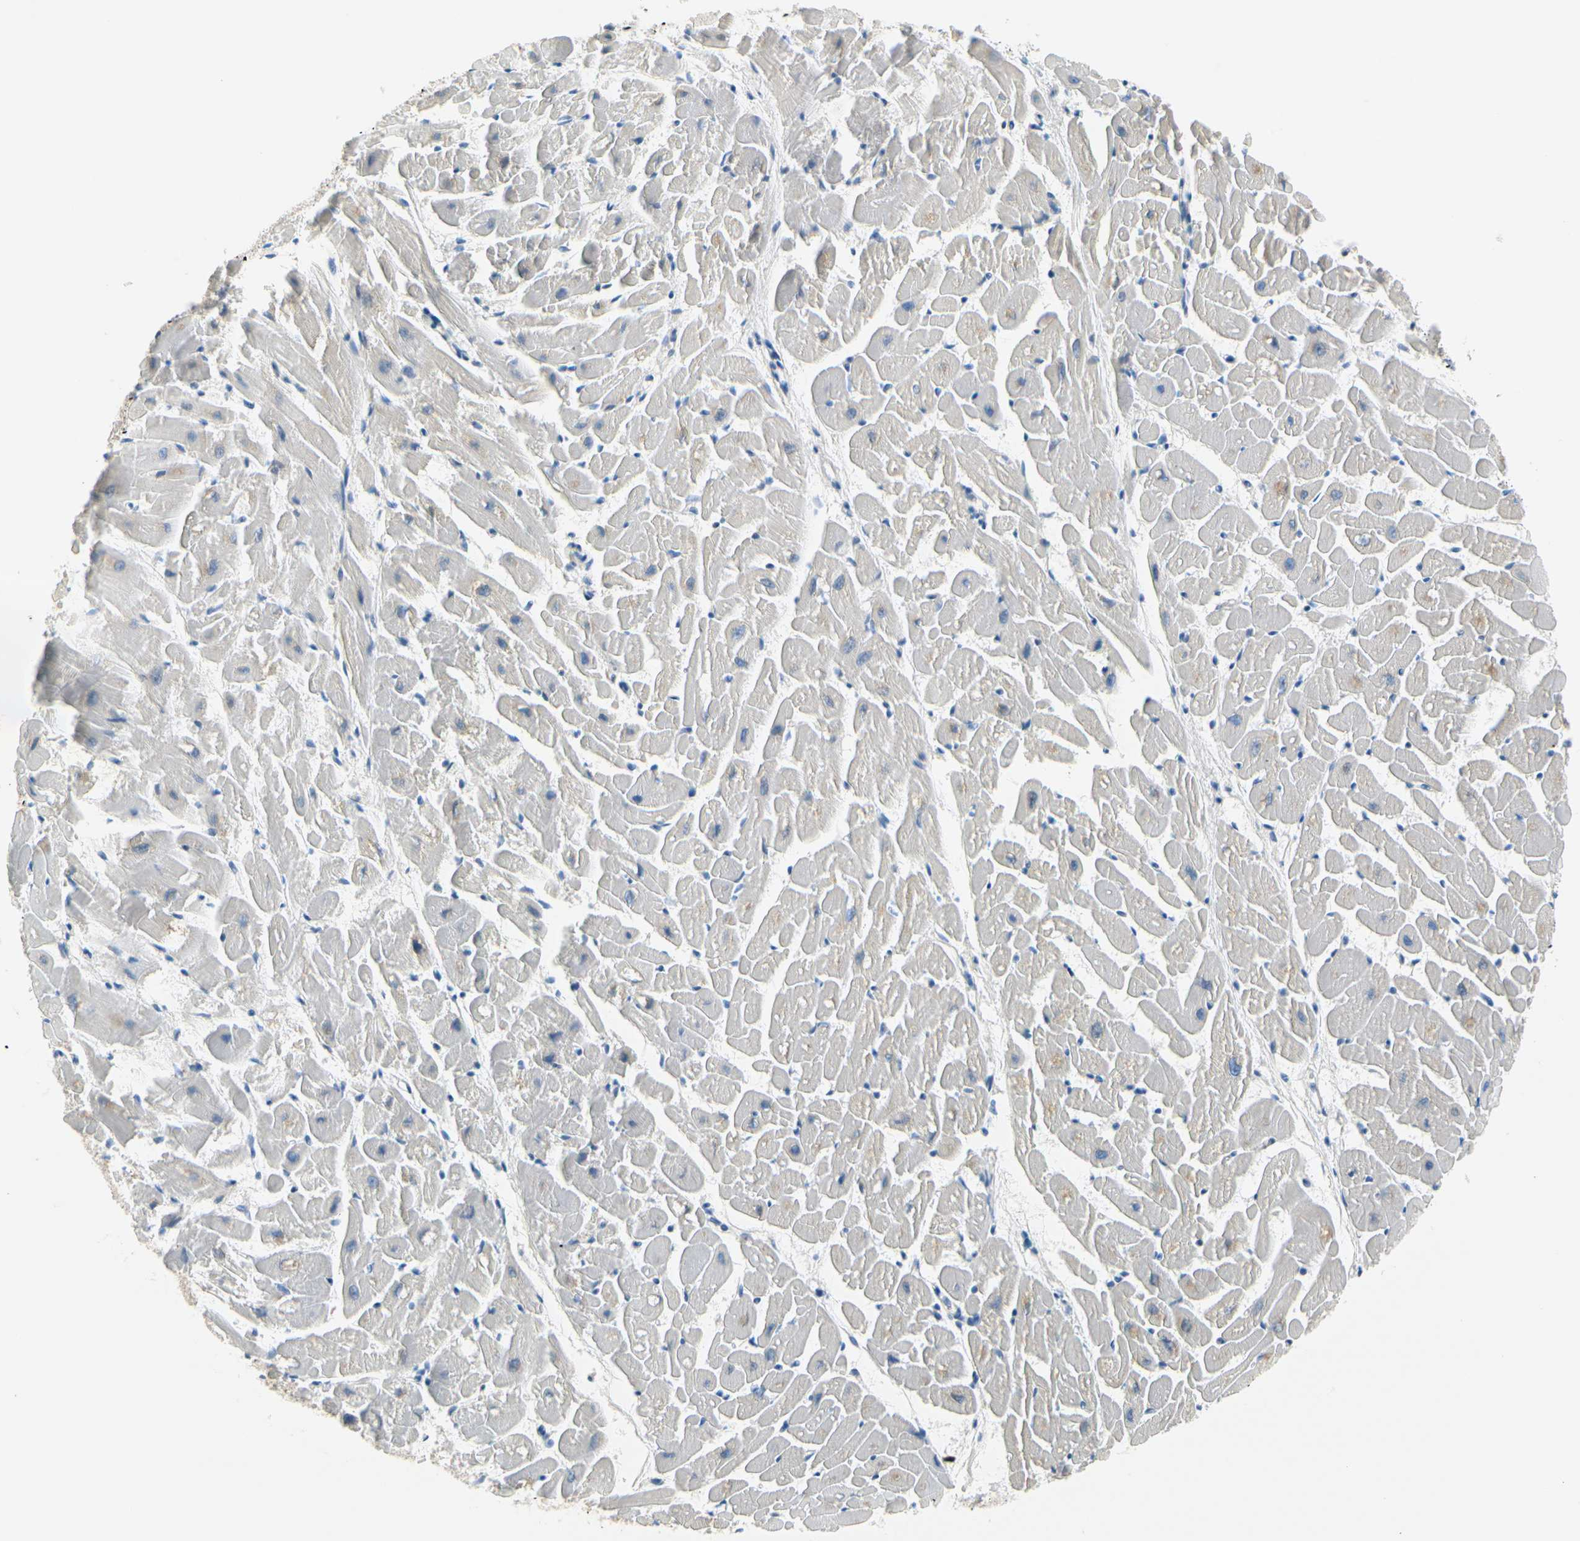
{"staining": {"intensity": "moderate", "quantity": "<25%", "location": "cytoplasmic/membranous,nuclear"}, "tissue": "heart muscle", "cell_type": "Cardiomyocytes", "image_type": "normal", "snomed": [{"axis": "morphology", "description": "Normal tissue, NOS"}, {"axis": "topography", "description": "Heart"}], "caption": "Immunohistochemical staining of normal heart muscle shows low levels of moderate cytoplasmic/membranous,nuclear positivity in approximately <25% of cardiomyocytes. (Brightfield microscopy of DAB IHC at high magnification).", "gene": "FCER2", "patient": {"sex": "female", "age": 19}}